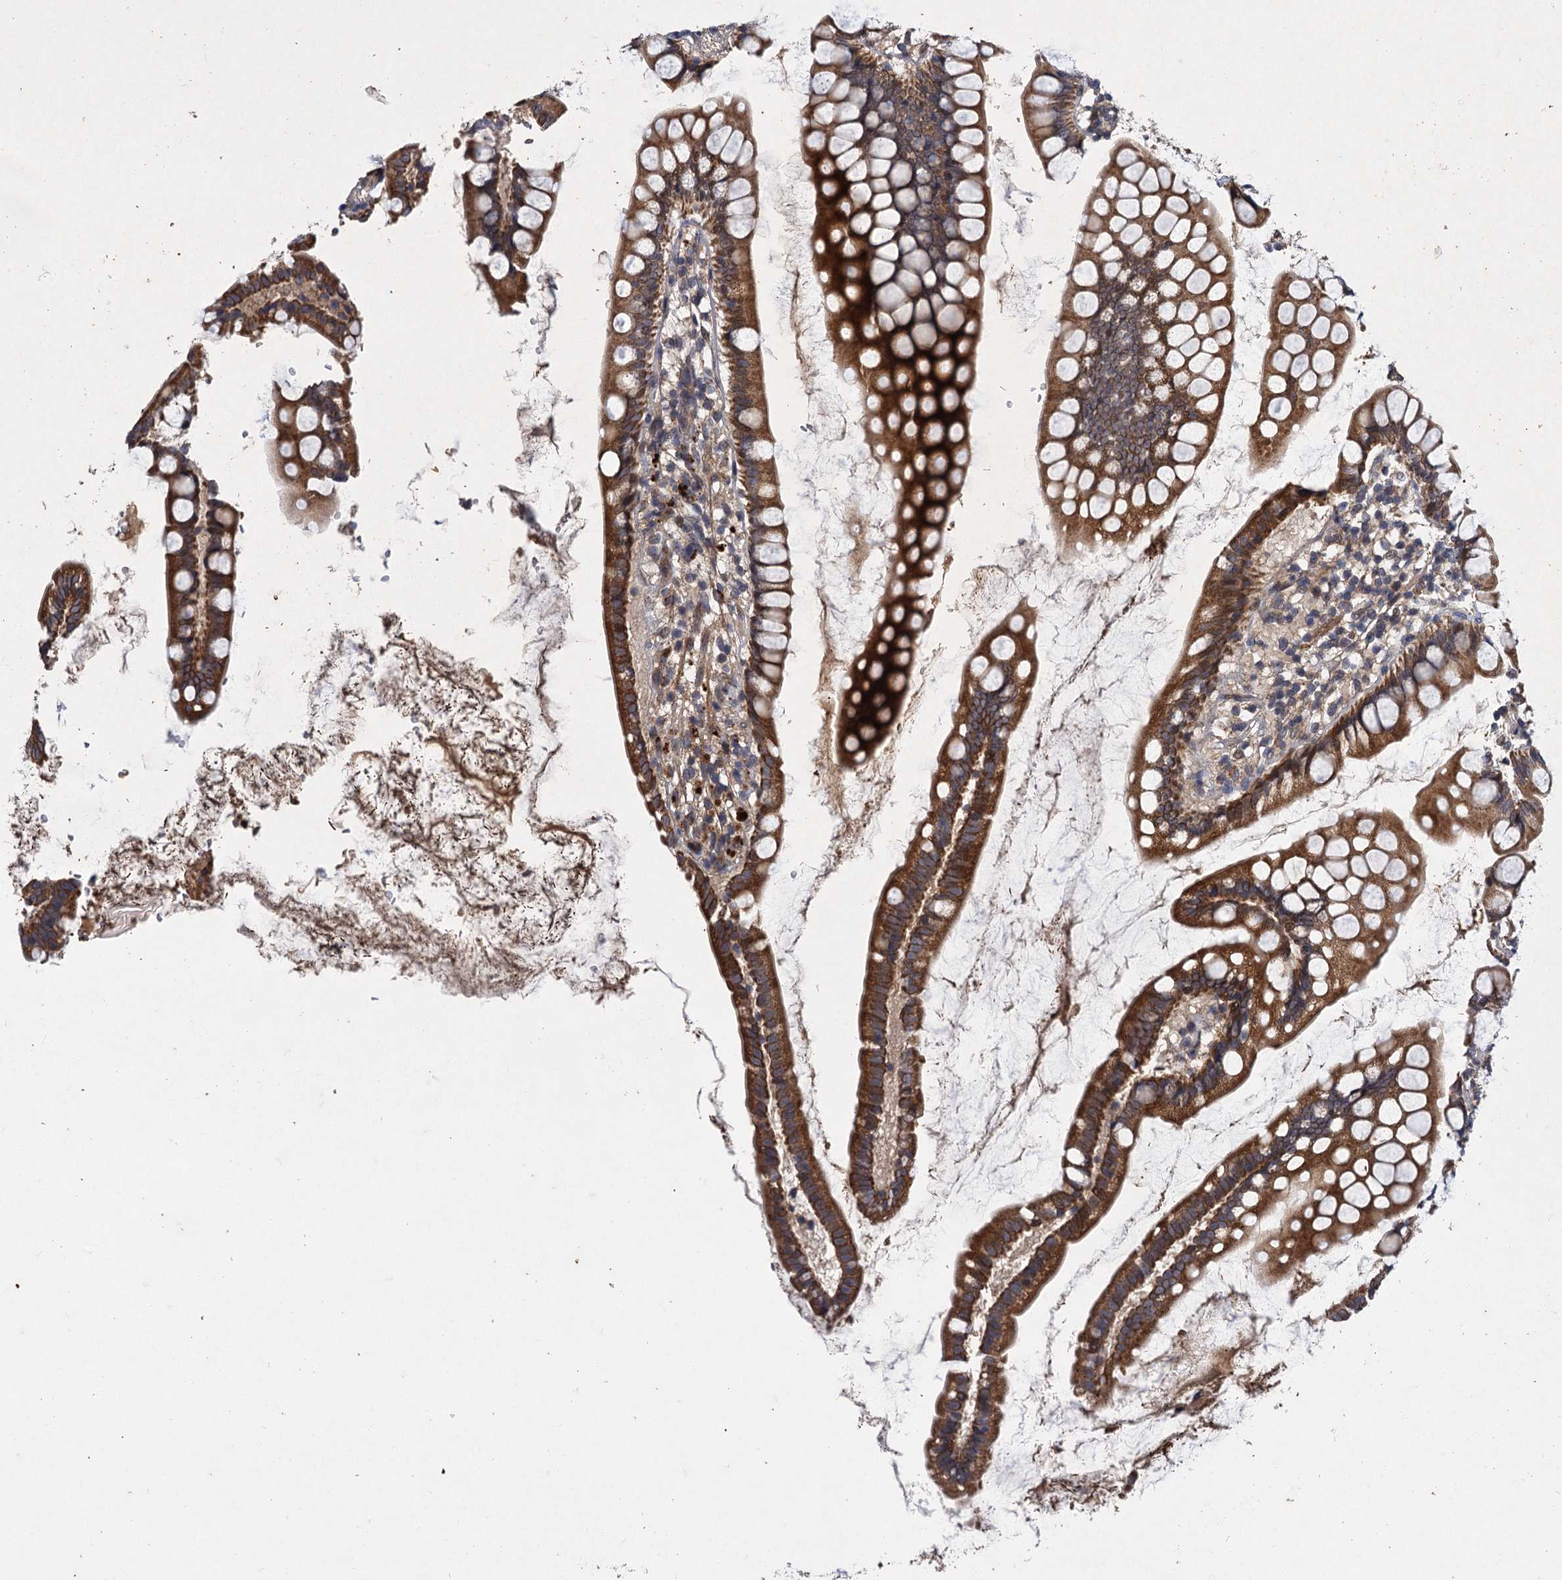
{"staining": {"intensity": "moderate", "quantity": ">75%", "location": "cytoplasmic/membranous"}, "tissue": "small intestine", "cell_type": "Glandular cells", "image_type": "normal", "snomed": [{"axis": "morphology", "description": "Normal tissue, NOS"}, {"axis": "topography", "description": "Small intestine"}], "caption": "Moderate cytoplasmic/membranous staining for a protein is seen in about >75% of glandular cells of benign small intestine using immunohistochemistry.", "gene": "MDM1", "patient": {"sex": "female", "age": 84}}